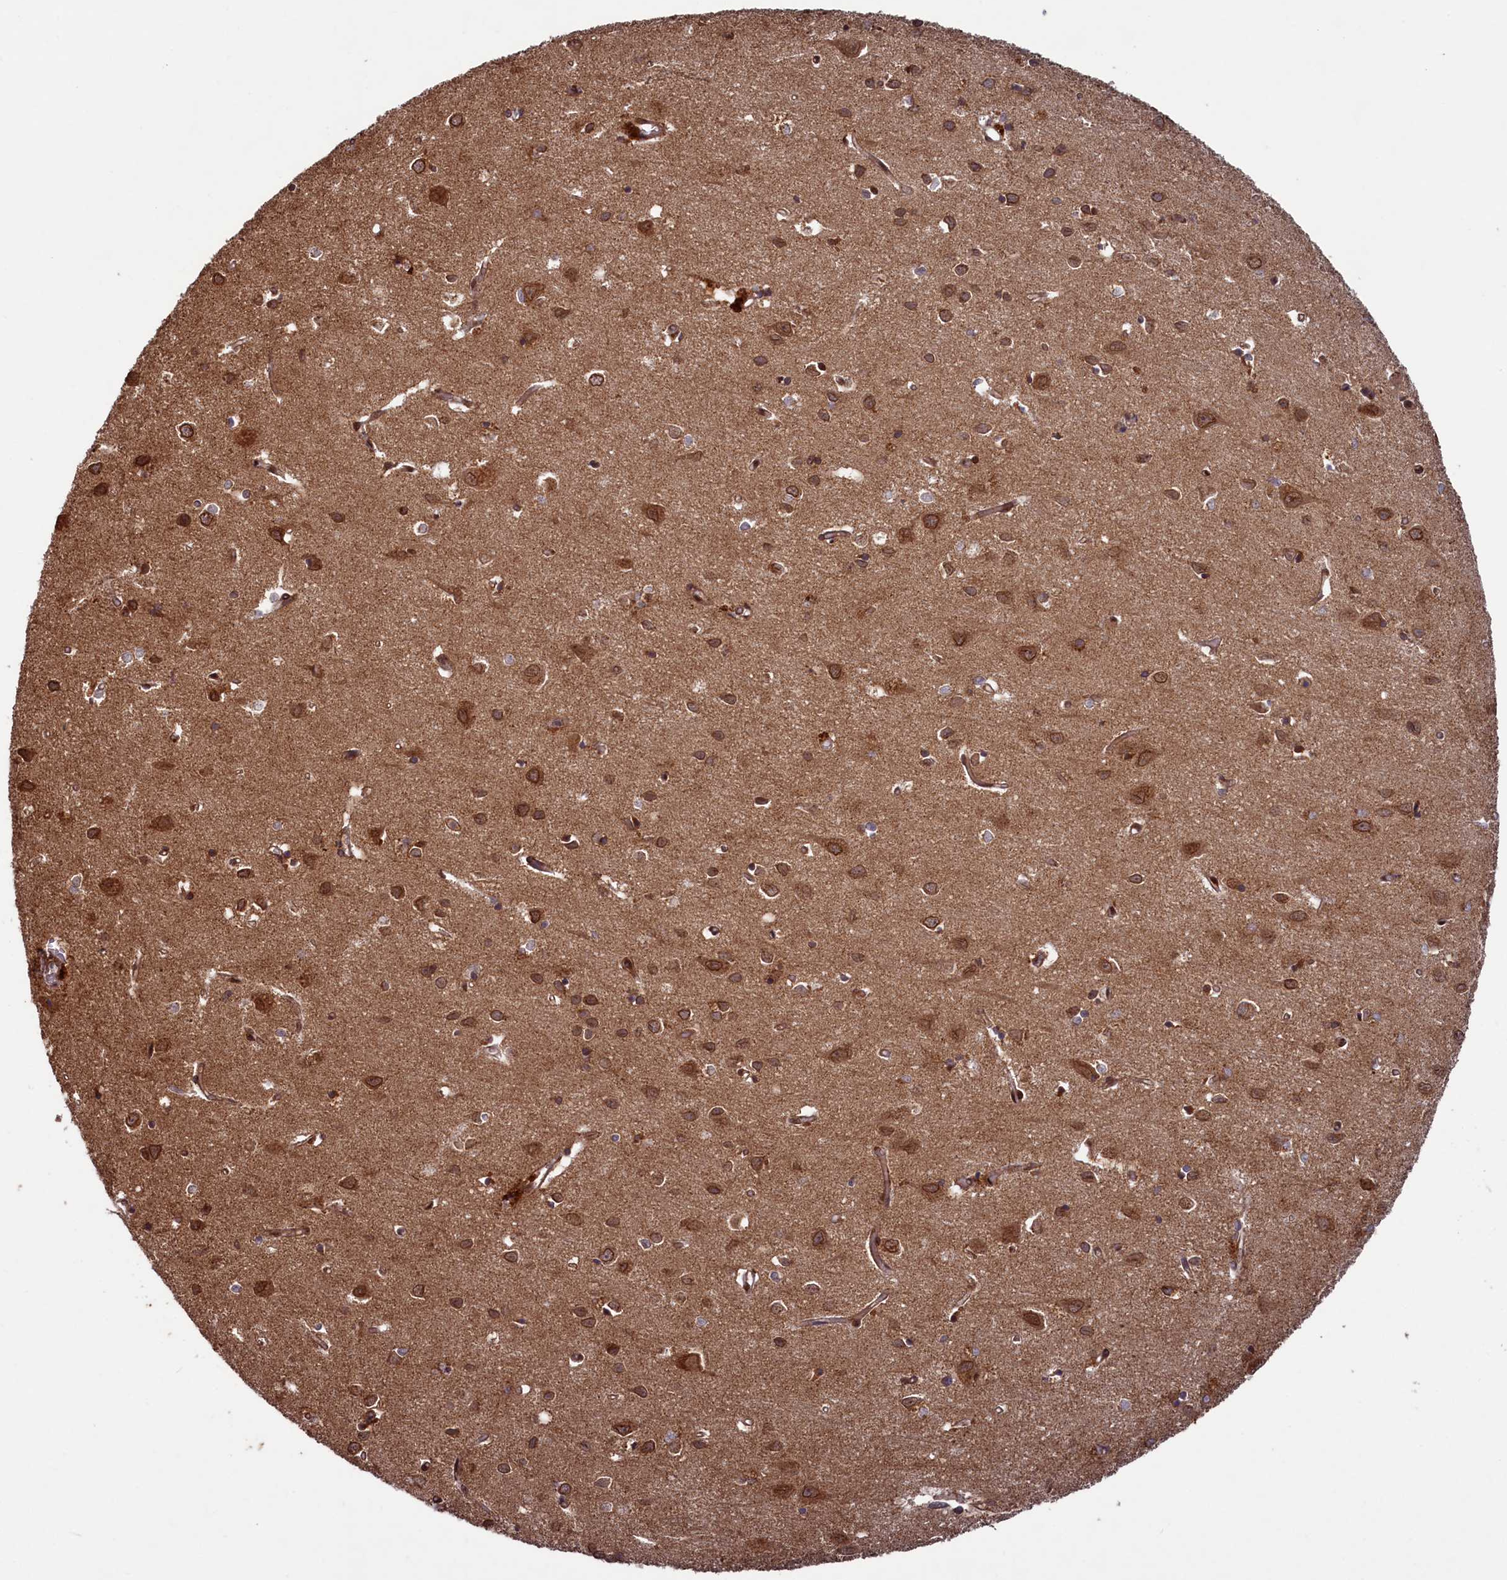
{"staining": {"intensity": "moderate", "quantity": ">75%", "location": "cytoplasmic/membranous,nuclear"}, "tissue": "cerebral cortex", "cell_type": "Endothelial cells", "image_type": "normal", "snomed": [{"axis": "morphology", "description": "Normal tissue, NOS"}, {"axis": "topography", "description": "Cerebral cortex"}], "caption": "DAB immunohistochemical staining of normal human cerebral cortex exhibits moderate cytoplasmic/membranous,nuclear protein staining in about >75% of endothelial cells.", "gene": "NAE1", "patient": {"sex": "female", "age": 64}}